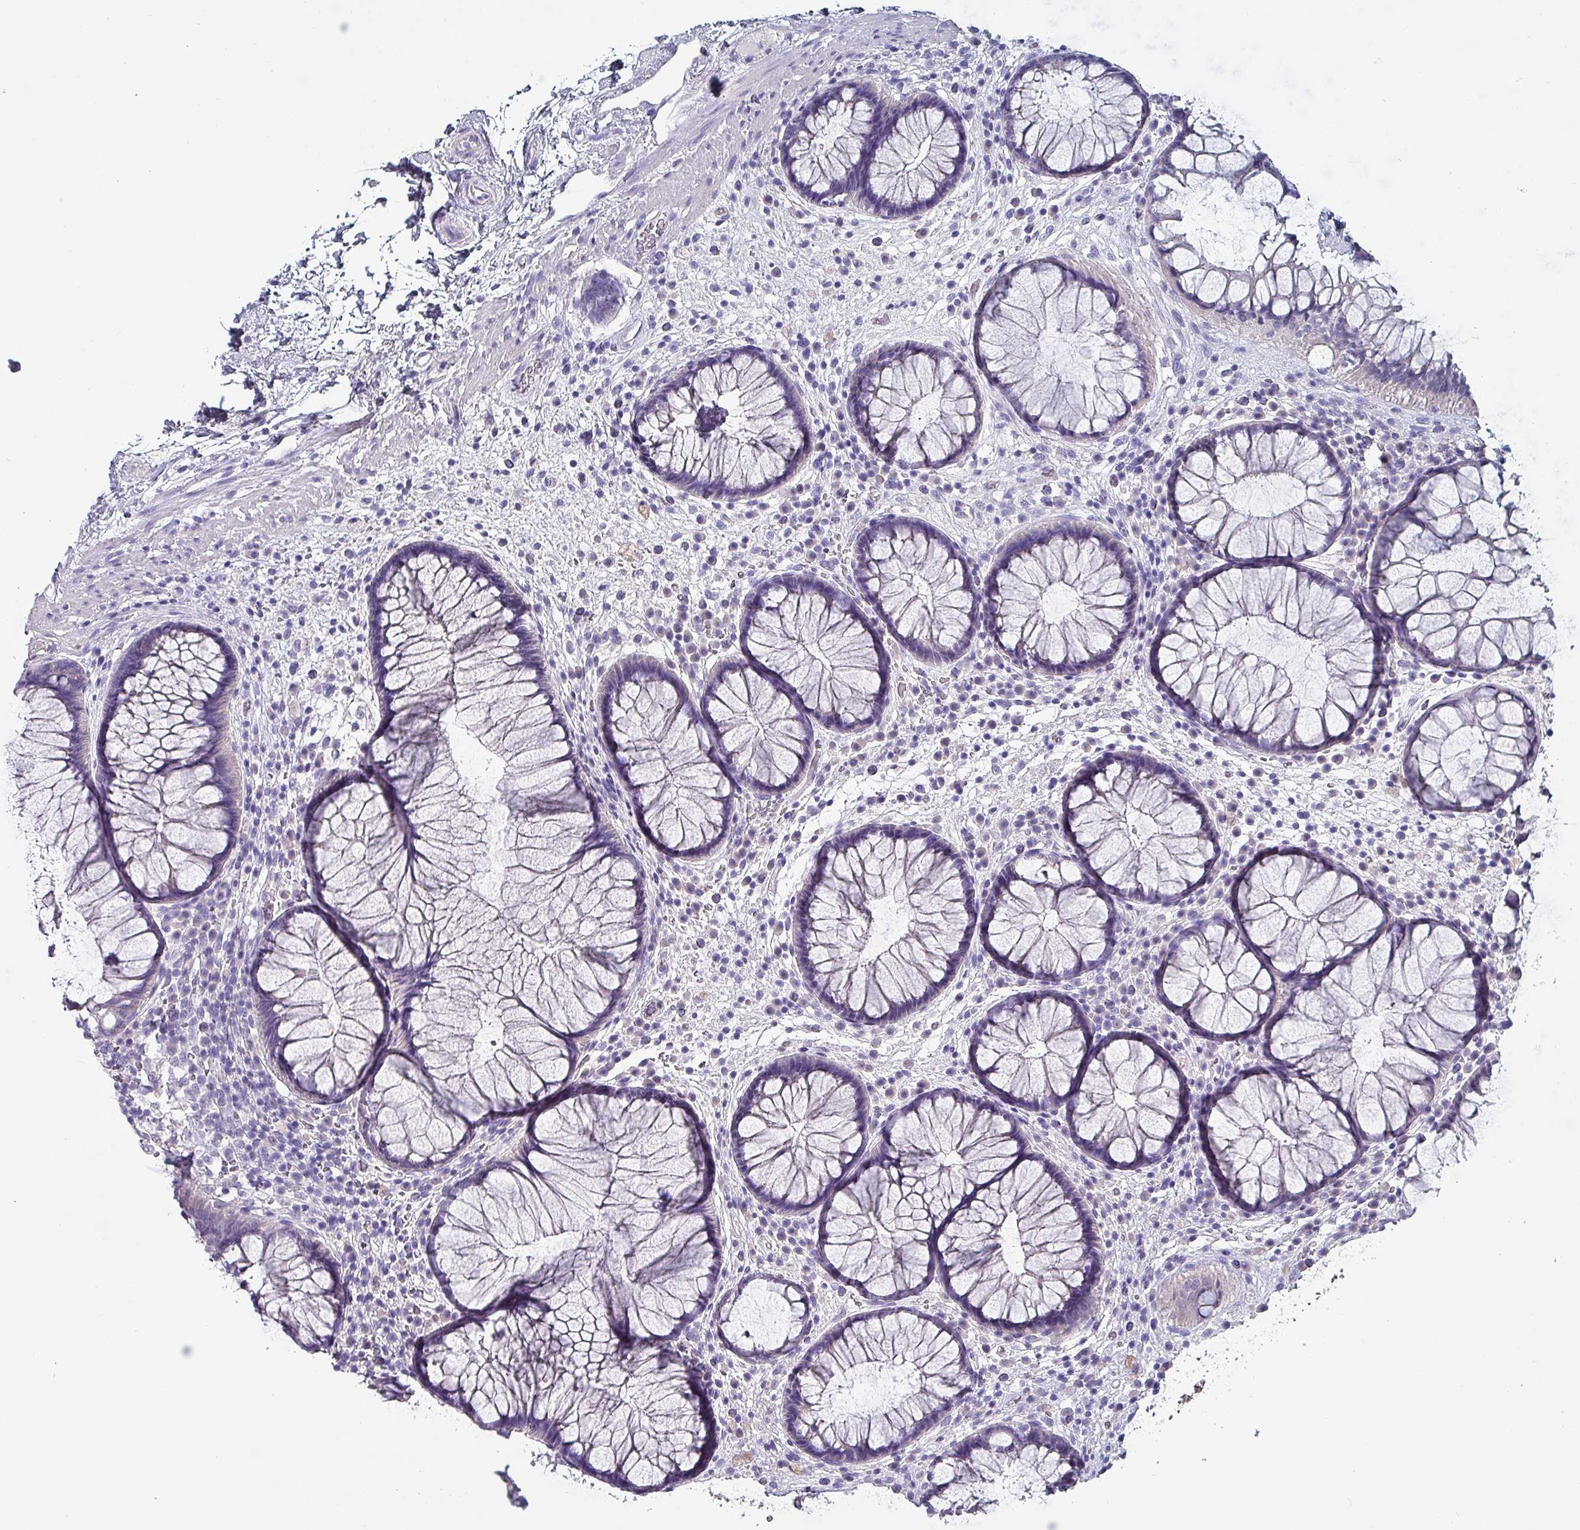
{"staining": {"intensity": "negative", "quantity": "none", "location": "none"}, "tissue": "rectum", "cell_type": "Glandular cells", "image_type": "normal", "snomed": [{"axis": "morphology", "description": "Normal tissue, NOS"}, {"axis": "topography", "description": "Rectum"}], "caption": "An immunohistochemistry (IHC) micrograph of unremarkable rectum is shown. There is no staining in glandular cells of rectum. The staining is performed using DAB brown chromogen with nuclei counter-stained in using hematoxylin.", "gene": "INS", "patient": {"sex": "male", "age": 51}}